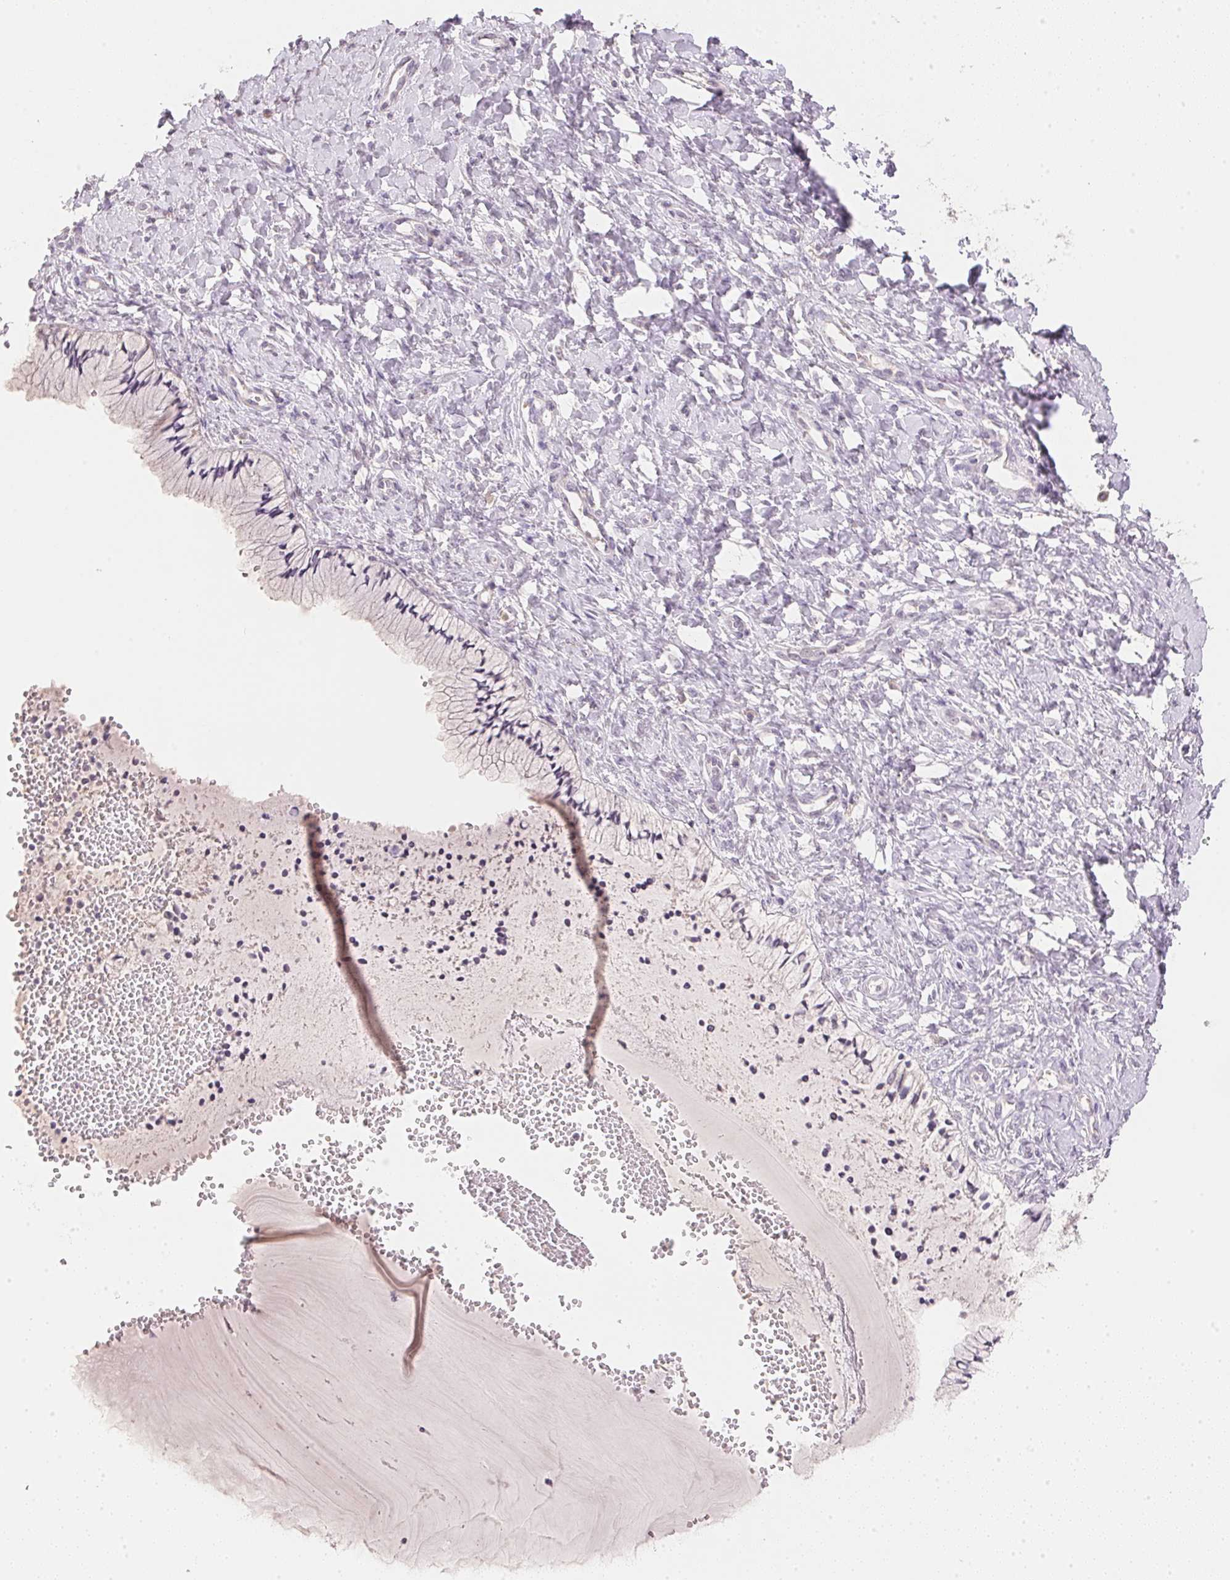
{"staining": {"intensity": "negative", "quantity": "none", "location": "none"}, "tissue": "cervix", "cell_type": "Glandular cells", "image_type": "normal", "snomed": [{"axis": "morphology", "description": "Normal tissue, NOS"}, {"axis": "topography", "description": "Cervix"}], "caption": "DAB (3,3'-diaminobenzidine) immunohistochemical staining of unremarkable human cervix demonstrates no significant expression in glandular cells.", "gene": "DHCR24", "patient": {"sex": "female", "age": 37}}